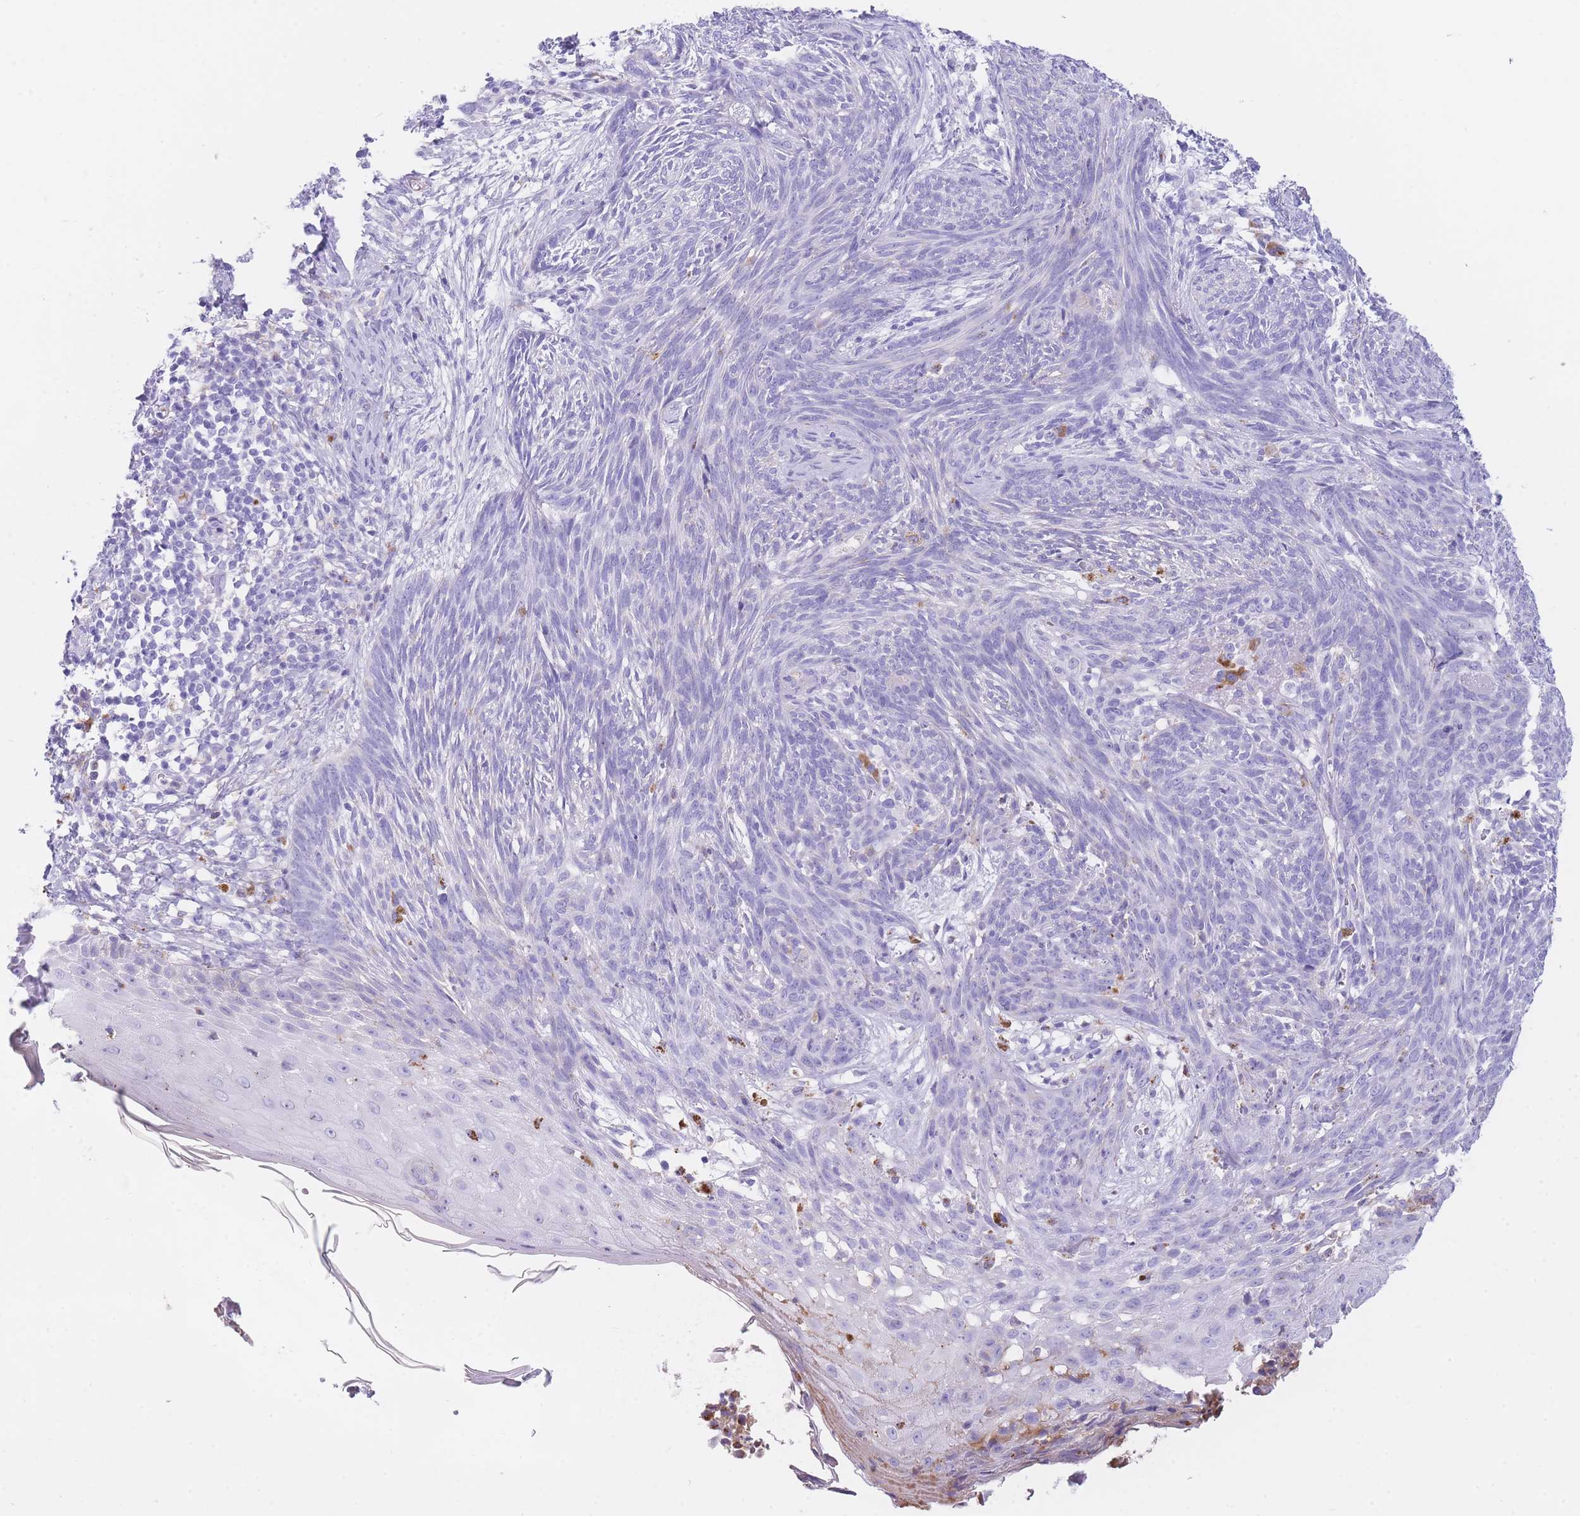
{"staining": {"intensity": "negative", "quantity": "none", "location": "none"}, "tissue": "skin cancer", "cell_type": "Tumor cells", "image_type": "cancer", "snomed": [{"axis": "morphology", "description": "Basal cell carcinoma"}, {"axis": "topography", "description": "Skin"}], "caption": "This is an IHC photomicrograph of human skin basal cell carcinoma. There is no staining in tumor cells.", "gene": "PLBD1", "patient": {"sex": "male", "age": 73}}